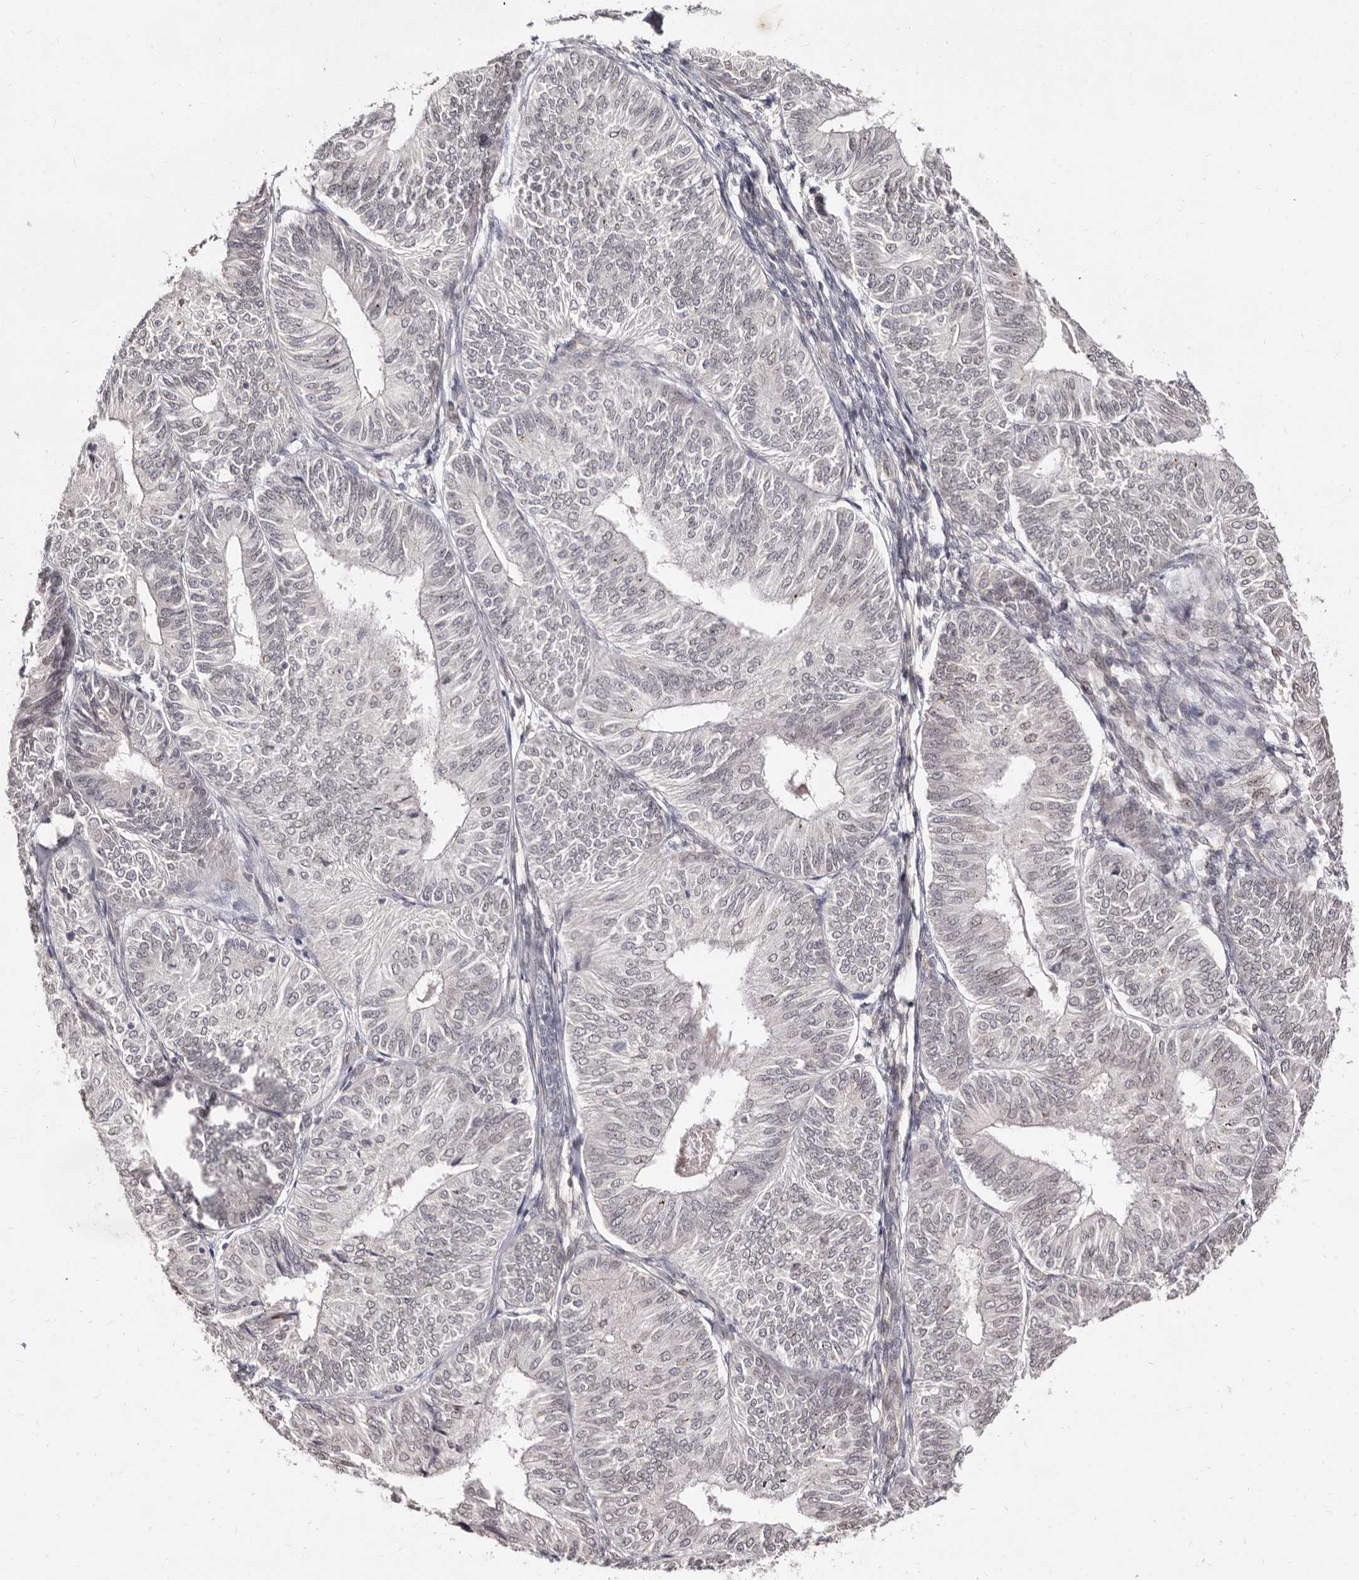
{"staining": {"intensity": "weak", "quantity": "25%-75%", "location": "nuclear"}, "tissue": "endometrial cancer", "cell_type": "Tumor cells", "image_type": "cancer", "snomed": [{"axis": "morphology", "description": "Adenocarcinoma, NOS"}, {"axis": "topography", "description": "Endometrium"}], "caption": "Endometrial cancer was stained to show a protein in brown. There is low levels of weak nuclear staining in approximately 25%-75% of tumor cells. (DAB = brown stain, brightfield microscopy at high magnification).", "gene": "LCORL", "patient": {"sex": "female", "age": 58}}